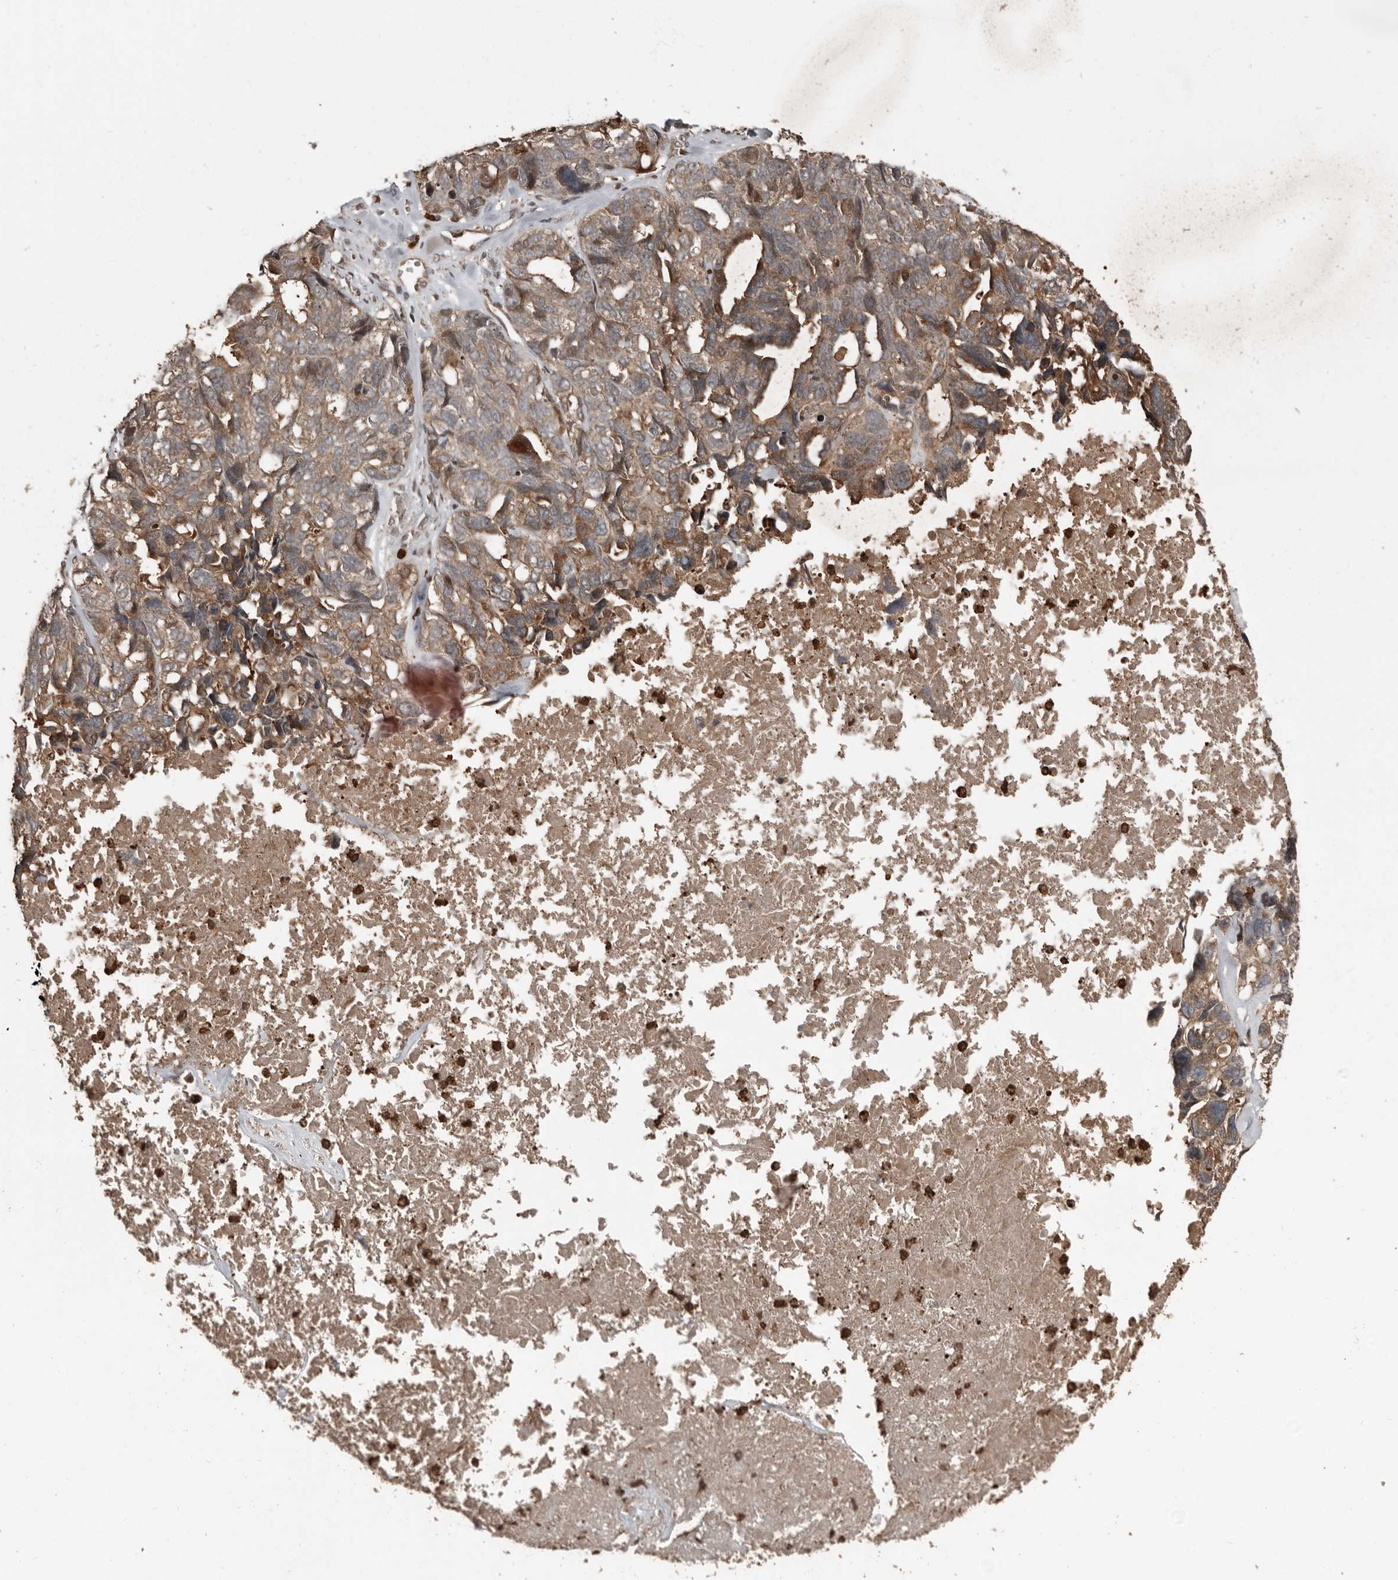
{"staining": {"intensity": "moderate", "quantity": "25%-75%", "location": "cytoplasmic/membranous"}, "tissue": "ovarian cancer", "cell_type": "Tumor cells", "image_type": "cancer", "snomed": [{"axis": "morphology", "description": "Cystadenocarcinoma, serous, NOS"}, {"axis": "topography", "description": "Ovary"}], "caption": "Brown immunohistochemical staining in human serous cystadenocarcinoma (ovarian) reveals moderate cytoplasmic/membranous positivity in about 25%-75% of tumor cells.", "gene": "FSBP", "patient": {"sex": "female", "age": 79}}